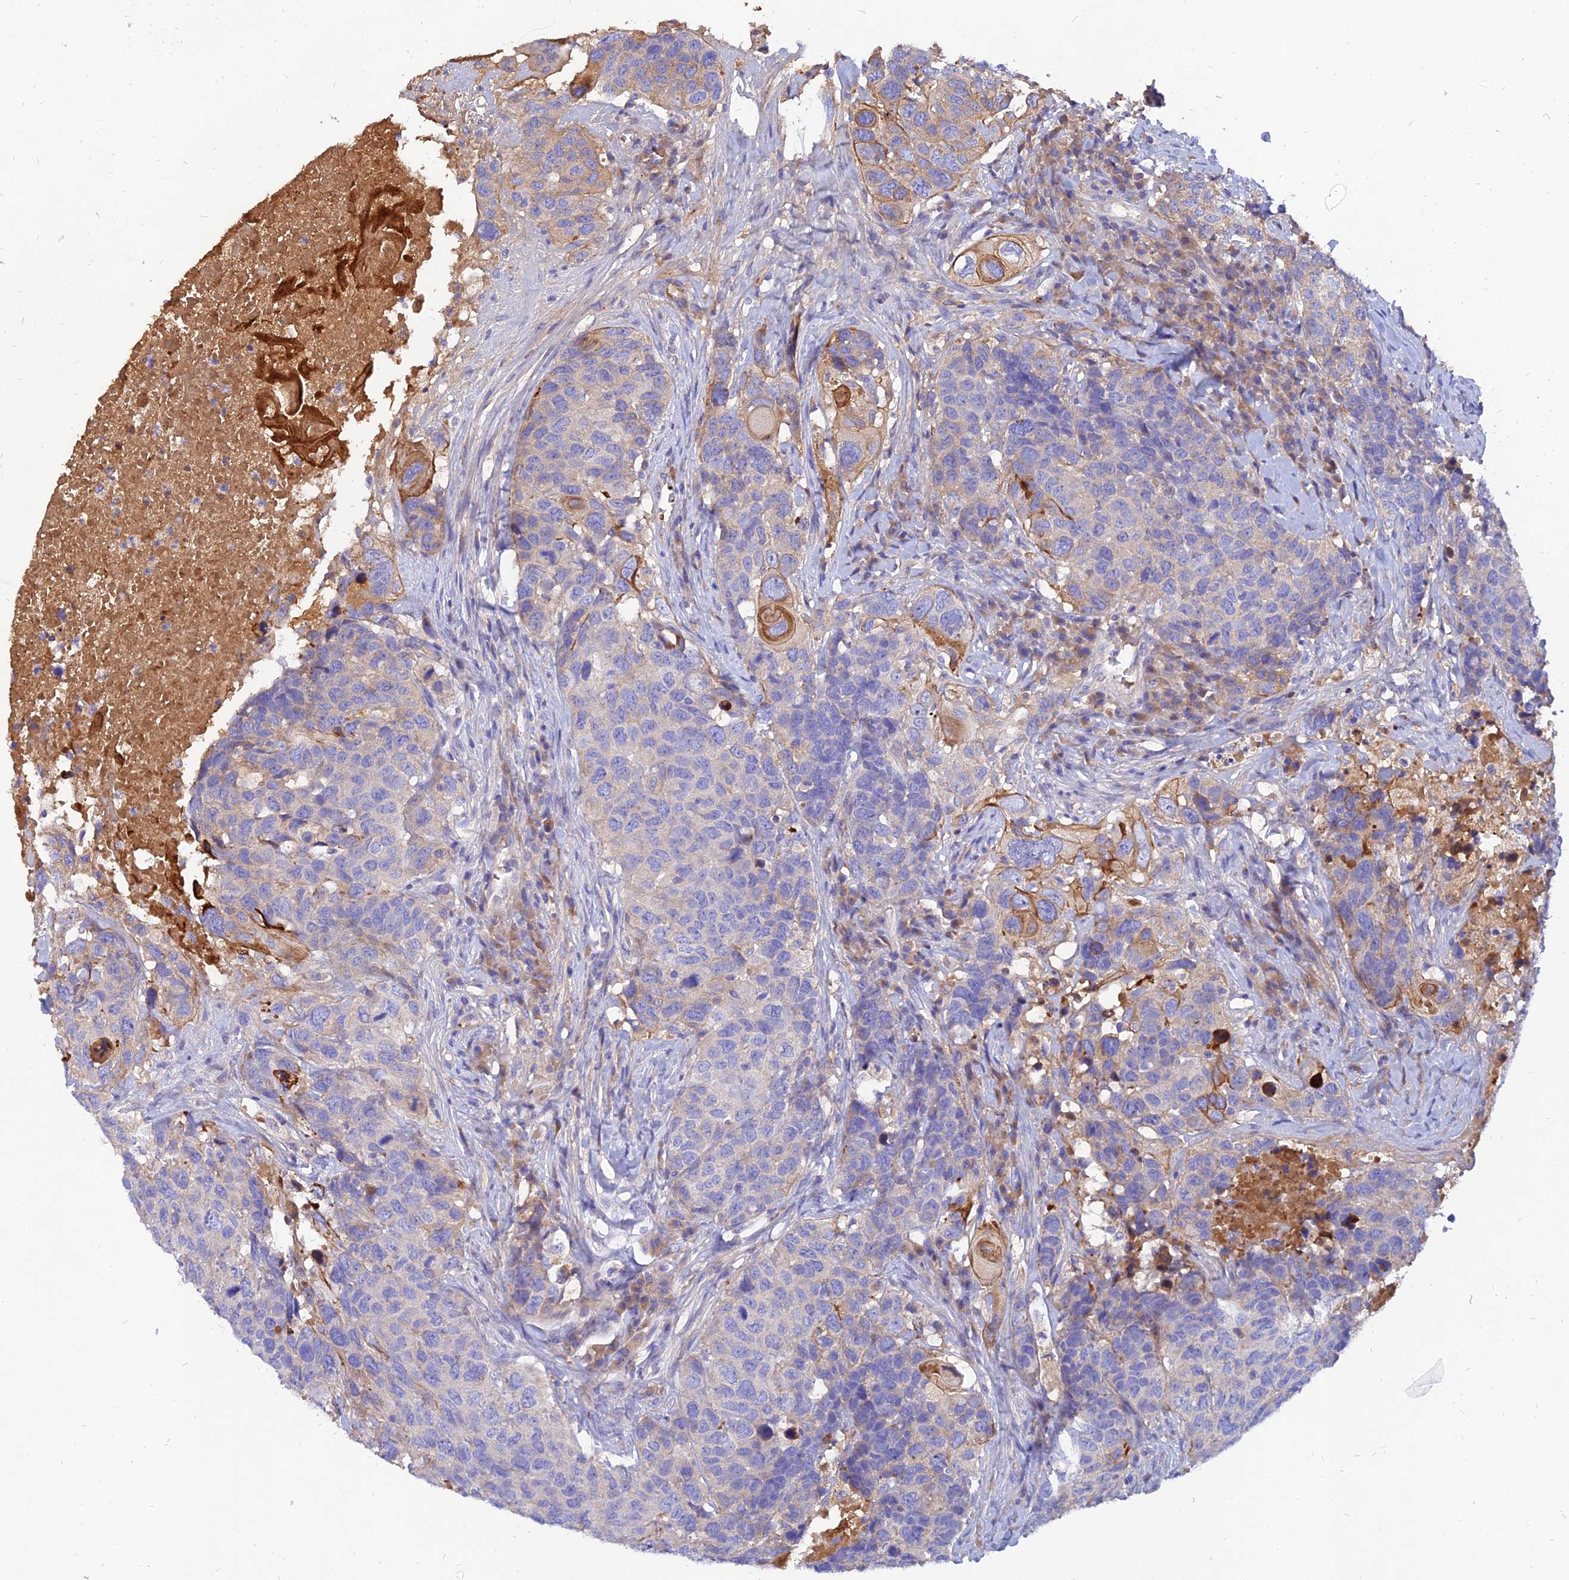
{"staining": {"intensity": "weak", "quantity": "<25%", "location": "cytoplasmic/membranous"}, "tissue": "head and neck cancer", "cell_type": "Tumor cells", "image_type": "cancer", "snomed": [{"axis": "morphology", "description": "Squamous cell carcinoma, NOS"}, {"axis": "topography", "description": "Head-Neck"}], "caption": "Image shows no protein positivity in tumor cells of squamous cell carcinoma (head and neck) tissue. The staining is performed using DAB brown chromogen with nuclei counter-stained in using hematoxylin.", "gene": "MROH1", "patient": {"sex": "male", "age": 66}}